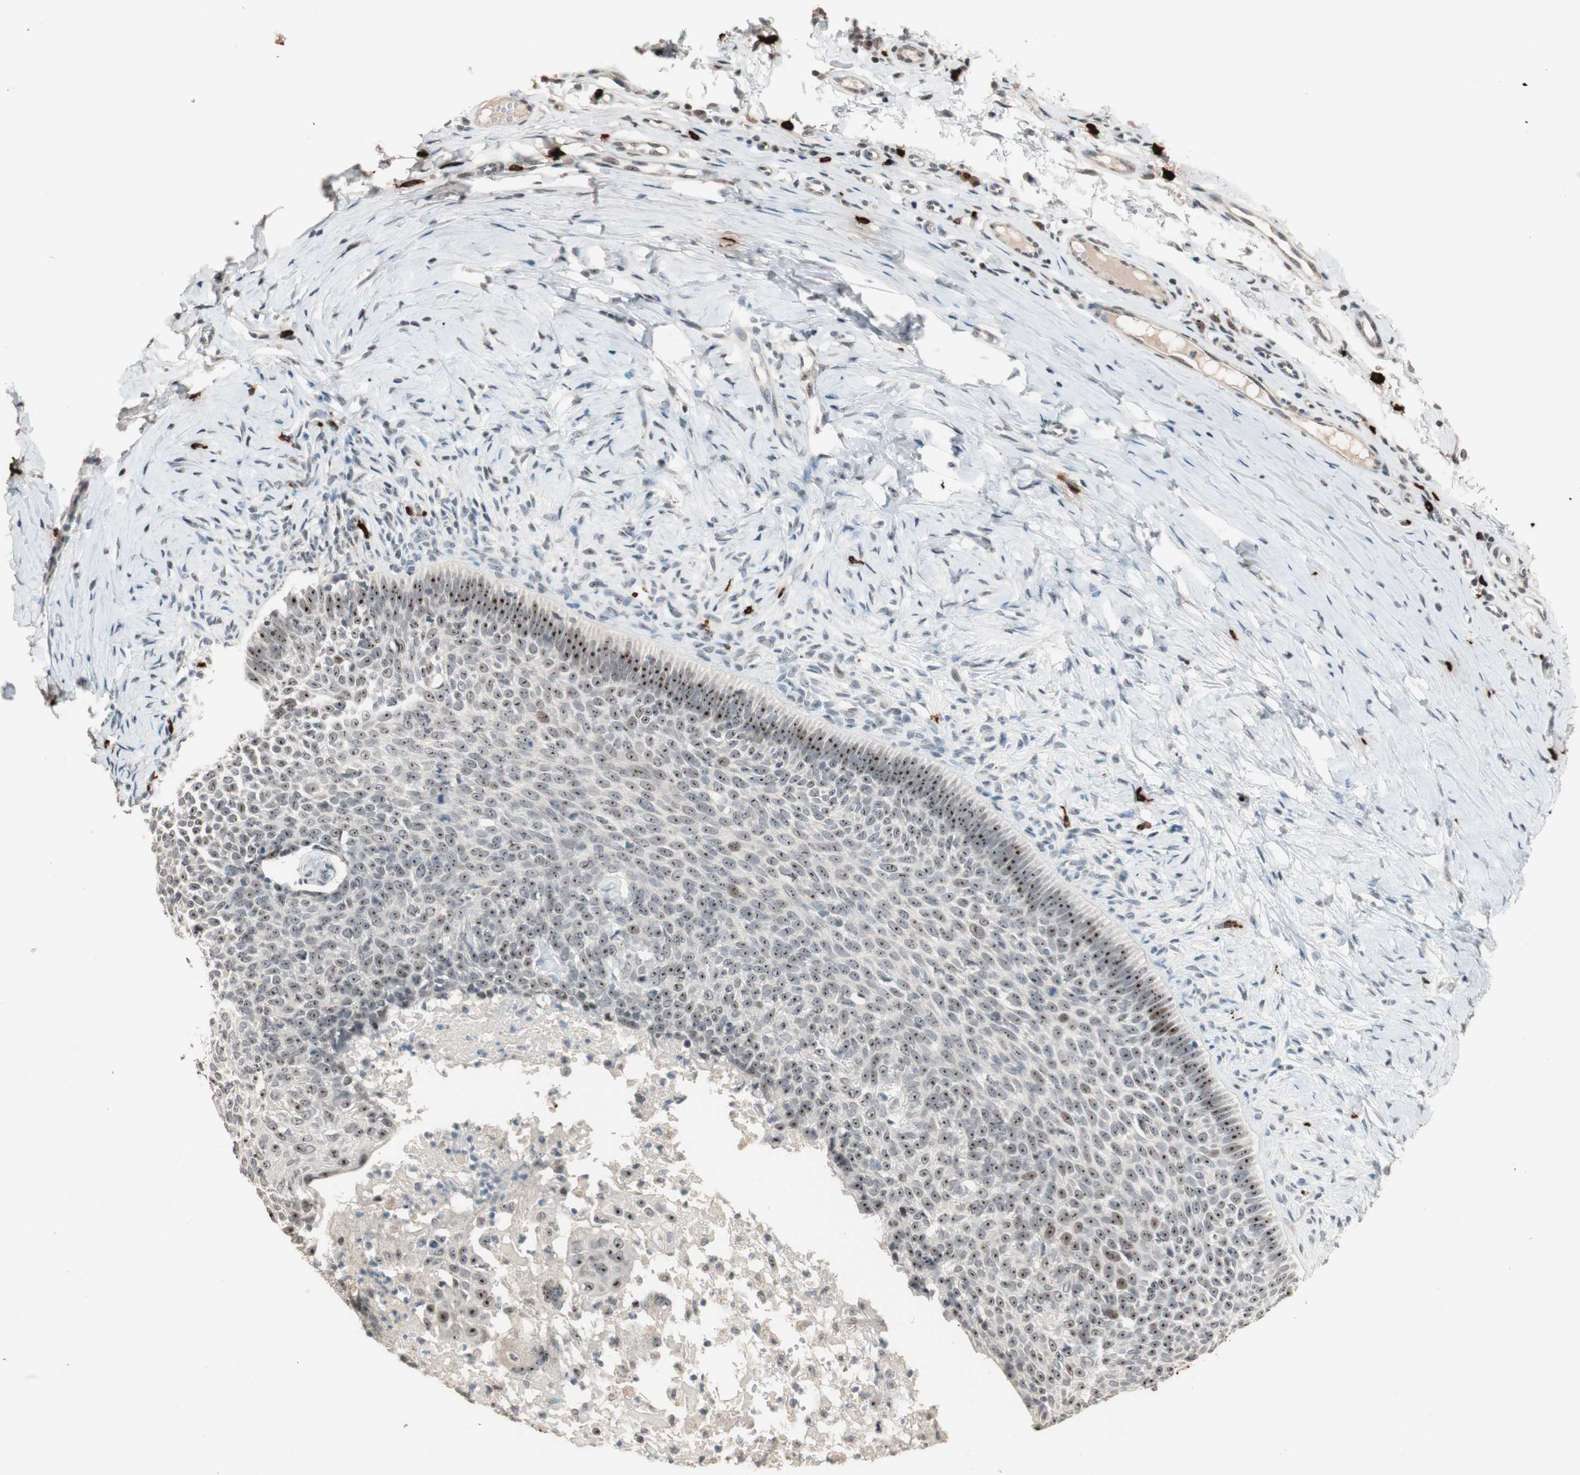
{"staining": {"intensity": "moderate", "quantity": ">75%", "location": "nuclear"}, "tissue": "skin cancer", "cell_type": "Tumor cells", "image_type": "cancer", "snomed": [{"axis": "morphology", "description": "Normal tissue, NOS"}, {"axis": "morphology", "description": "Basal cell carcinoma"}, {"axis": "topography", "description": "Skin"}], "caption": "A photomicrograph of skin basal cell carcinoma stained for a protein shows moderate nuclear brown staining in tumor cells.", "gene": "ETV4", "patient": {"sex": "male", "age": 87}}